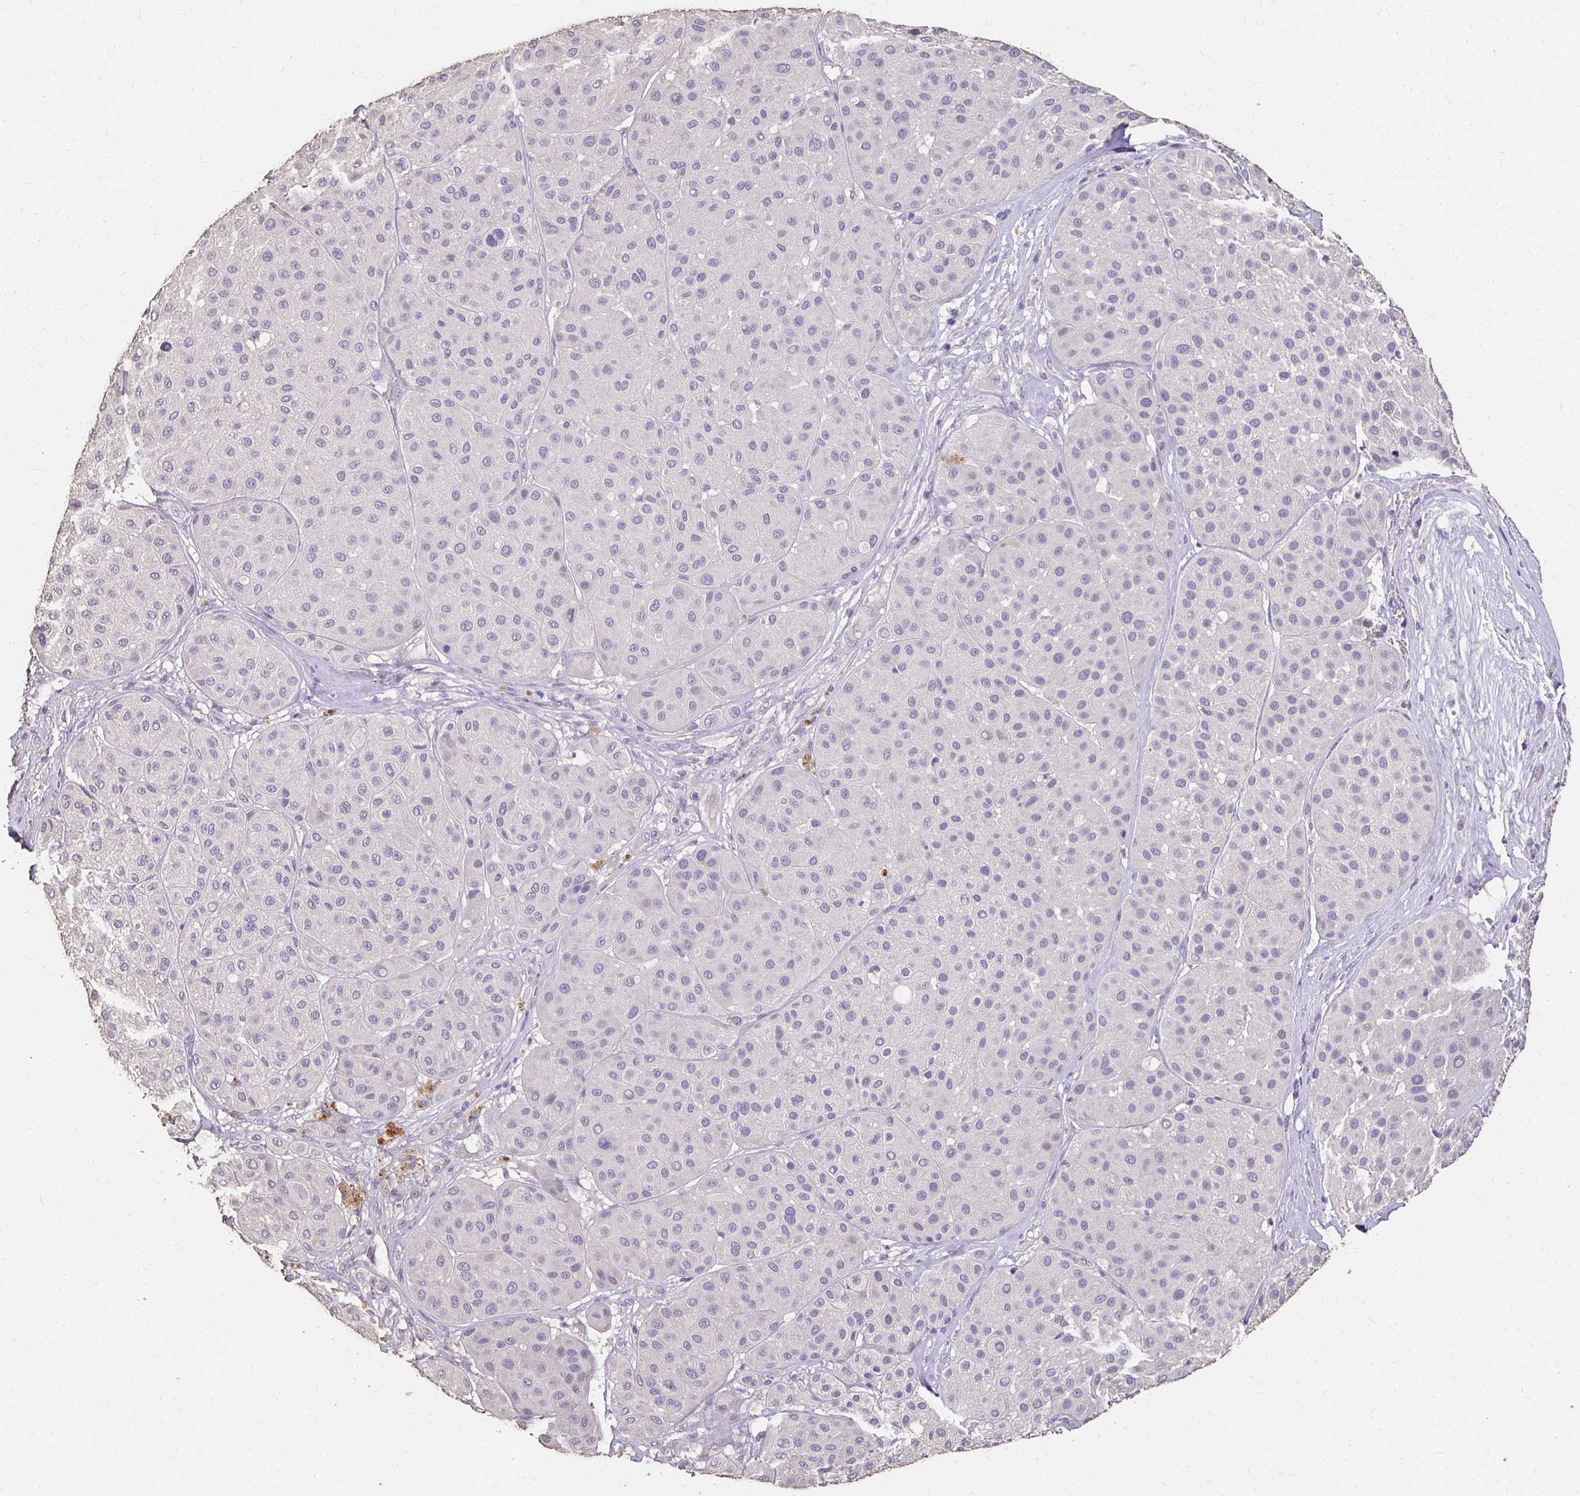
{"staining": {"intensity": "negative", "quantity": "none", "location": "none"}, "tissue": "melanoma", "cell_type": "Tumor cells", "image_type": "cancer", "snomed": [{"axis": "morphology", "description": "Malignant melanoma, Metastatic site"}, {"axis": "topography", "description": "Smooth muscle"}], "caption": "This is an immunohistochemistry (IHC) micrograph of human malignant melanoma (metastatic site). There is no staining in tumor cells.", "gene": "UGT1A6", "patient": {"sex": "male", "age": 41}}